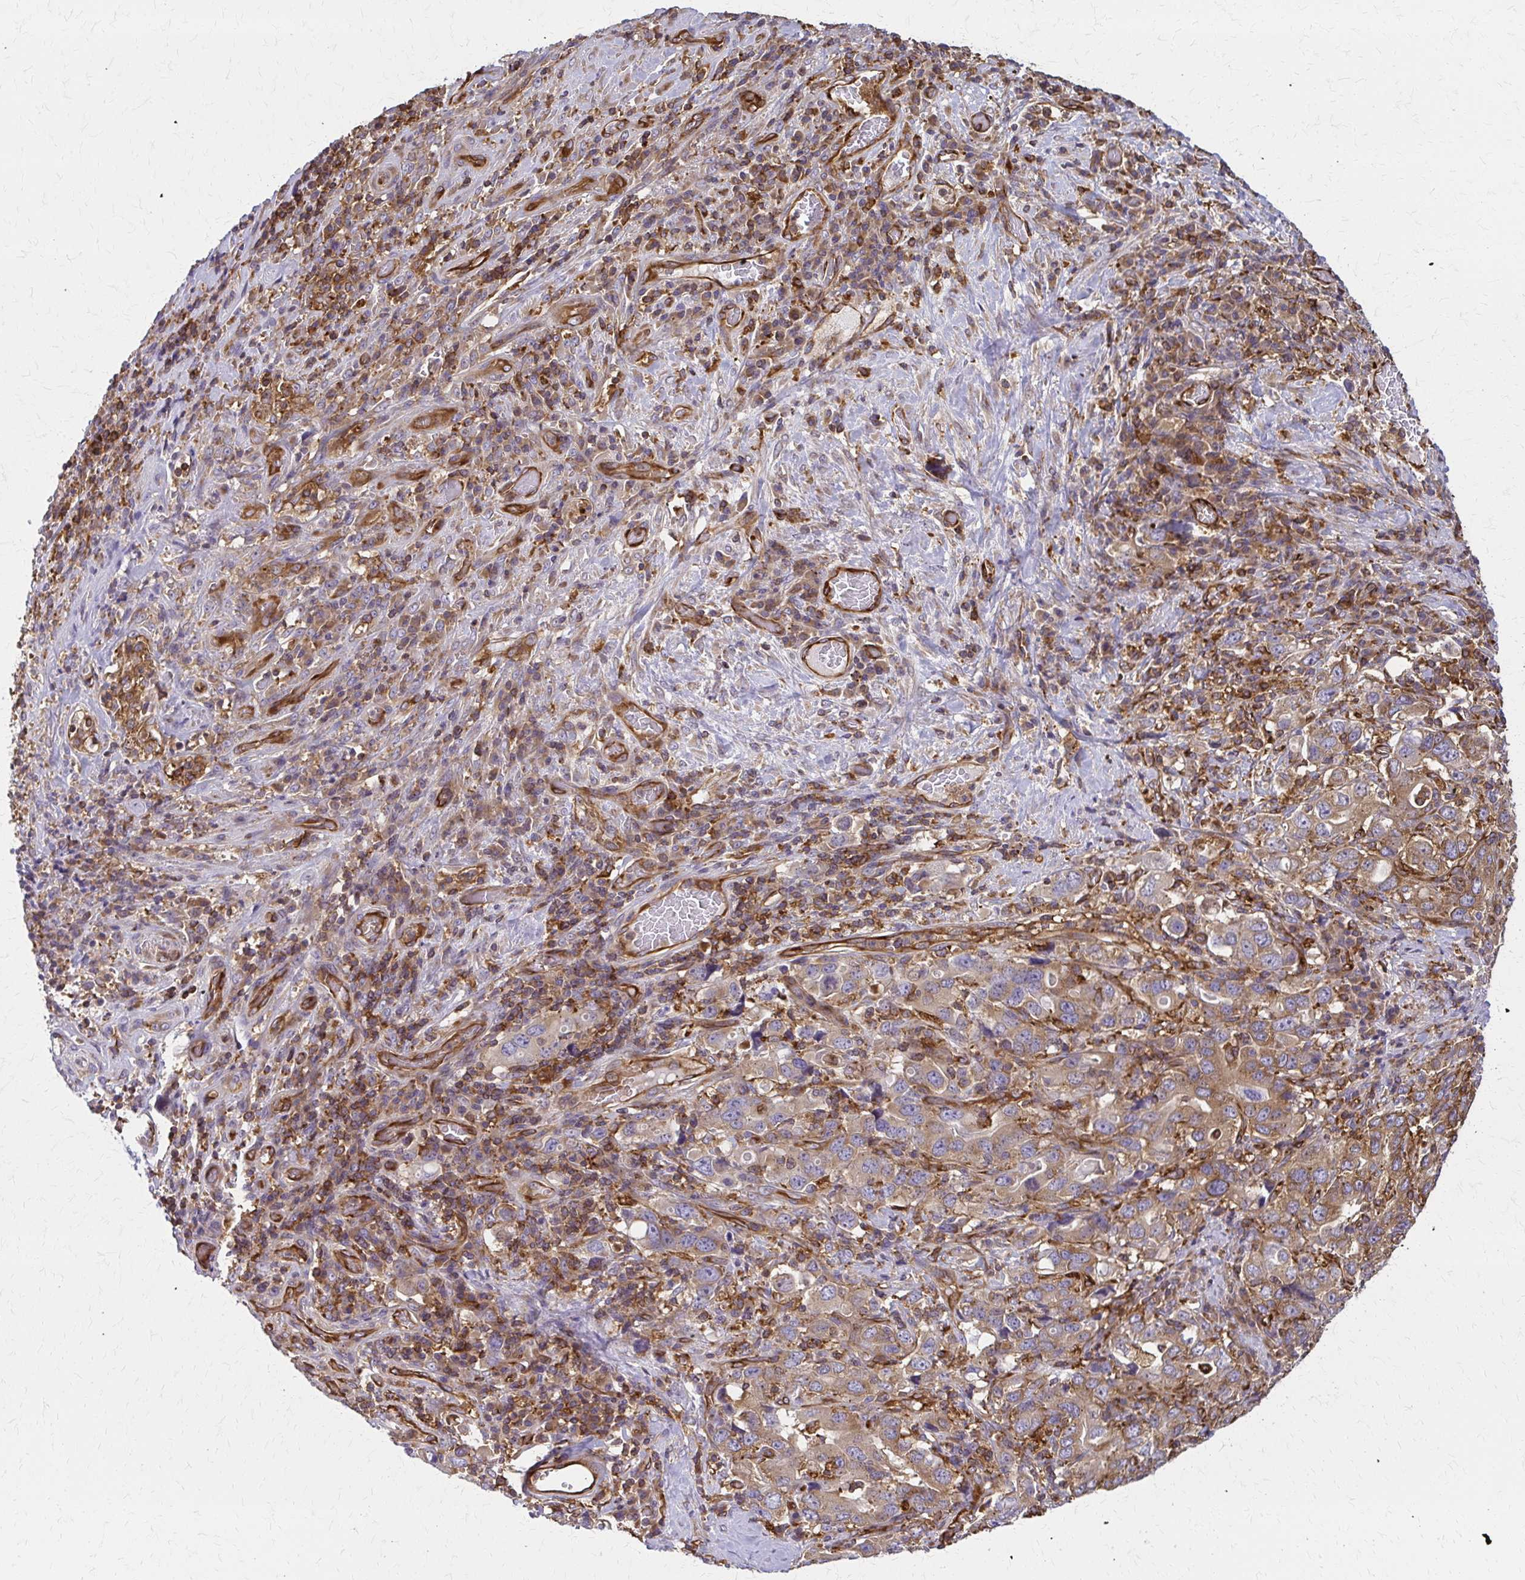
{"staining": {"intensity": "moderate", "quantity": ">75%", "location": "cytoplasmic/membranous"}, "tissue": "stomach cancer", "cell_type": "Tumor cells", "image_type": "cancer", "snomed": [{"axis": "morphology", "description": "Adenocarcinoma, NOS"}, {"axis": "topography", "description": "Stomach, upper"}, {"axis": "topography", "description": "Stomach"}], "caption": "Immunohistochemistry micrograph of stomach cancer stained for a protein (brown), which displays medium levels of moderate cytoplasmic/membranous positivity in approximately >75% of tumor cells.", "gene": "WASF2", "patient": {"sex": "male", "age": 62}}